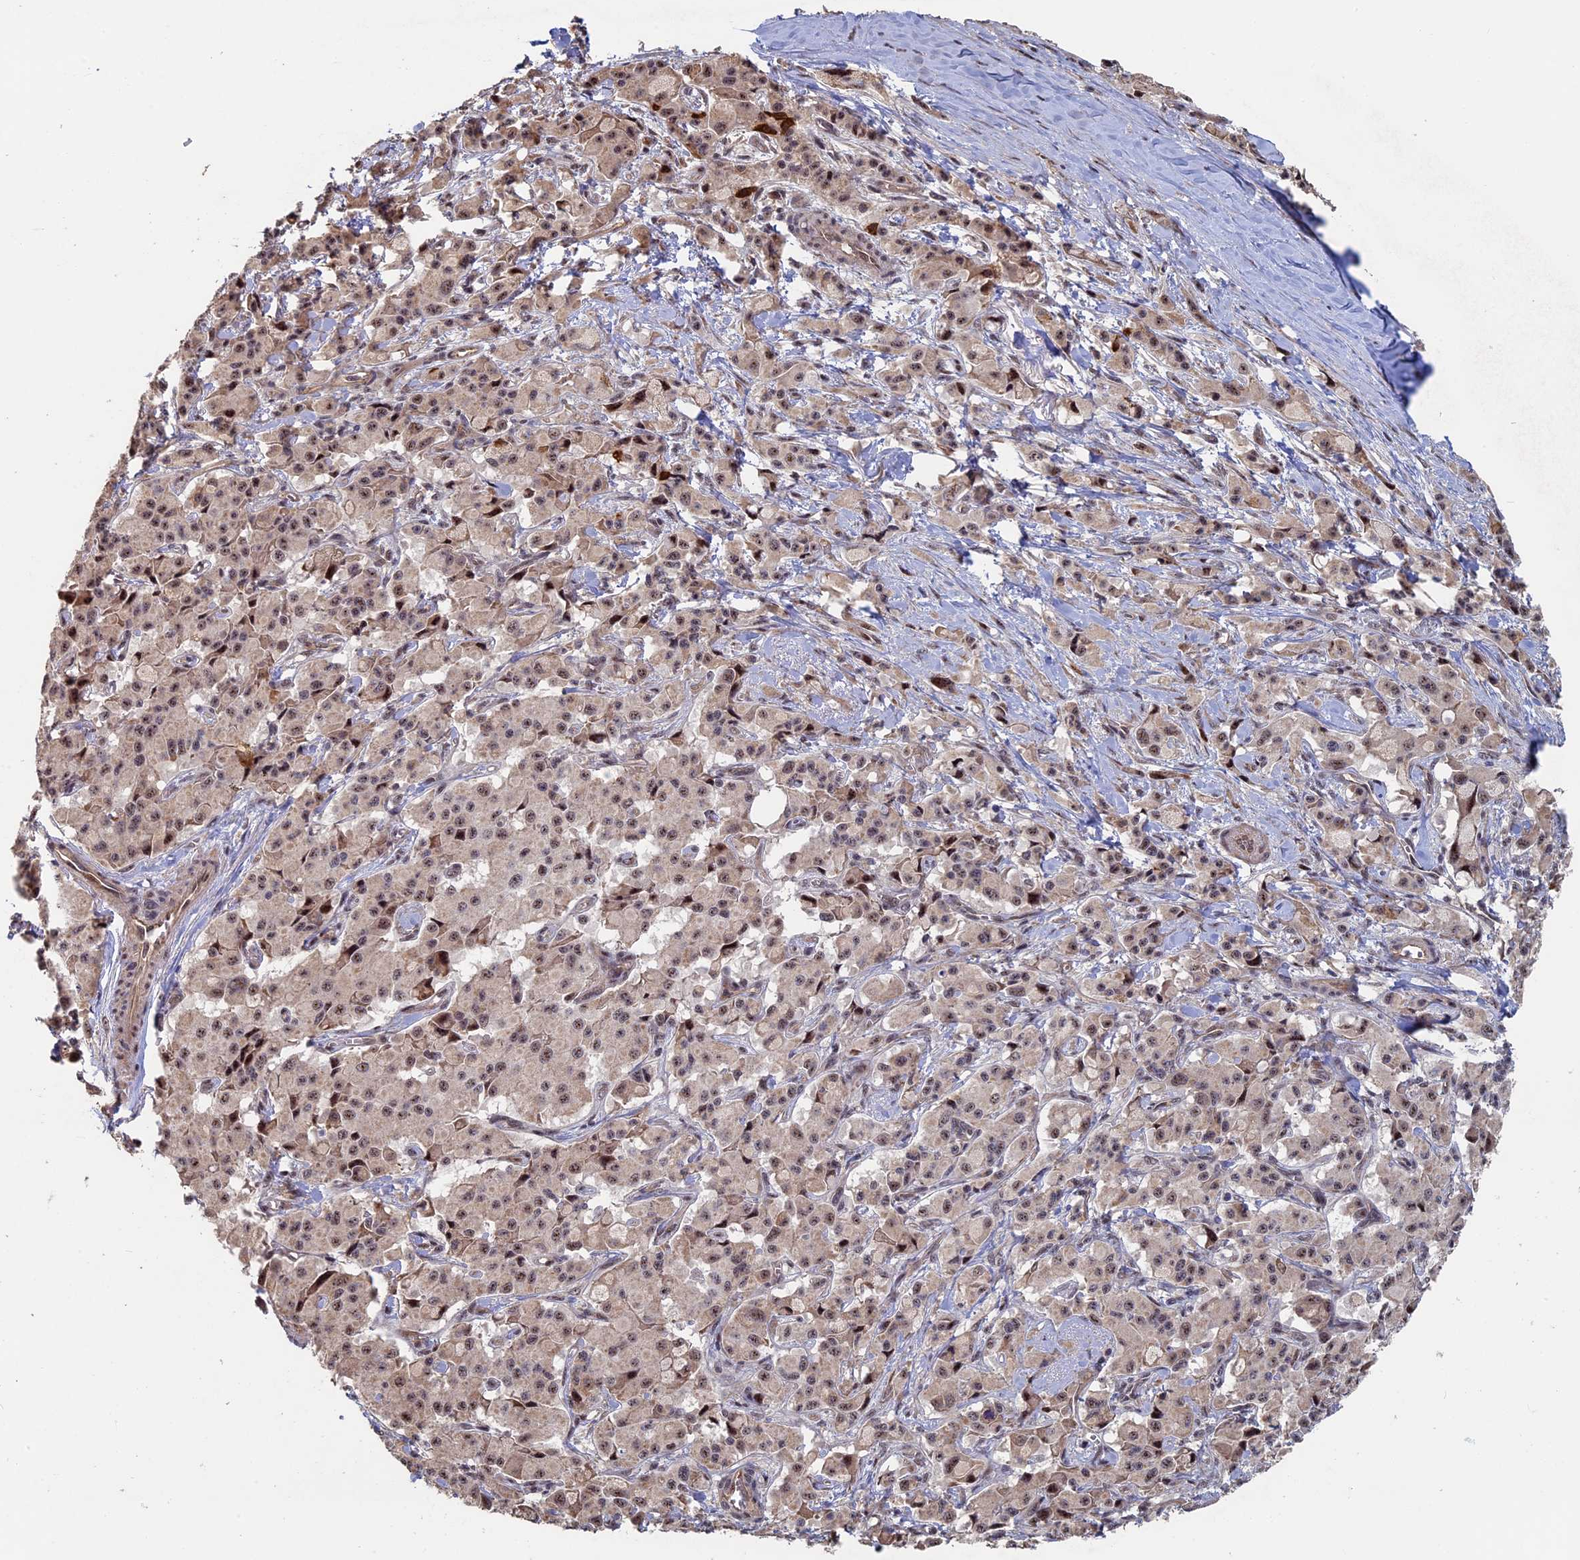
{"staining": {"intensity": "moderate", "quantity": ">75%", "location": "nuclear"}, "tissue": "pancreatic cancer", "cell_type": "Tumor cells", "image_type": "cancer", "snomed": [{"axis": "morphology", "description": "Adenocarcinoma, NOS"}, {"axis": "topography", "description": "Pancreas"}], "caption": "A brown stain labels moderate nuclear positivity of a protein in human adenocarcinoma (pancreatic) tumor cells.", "gene": "KIAA1328", "patient": {"sex": "male", "age": 65}}